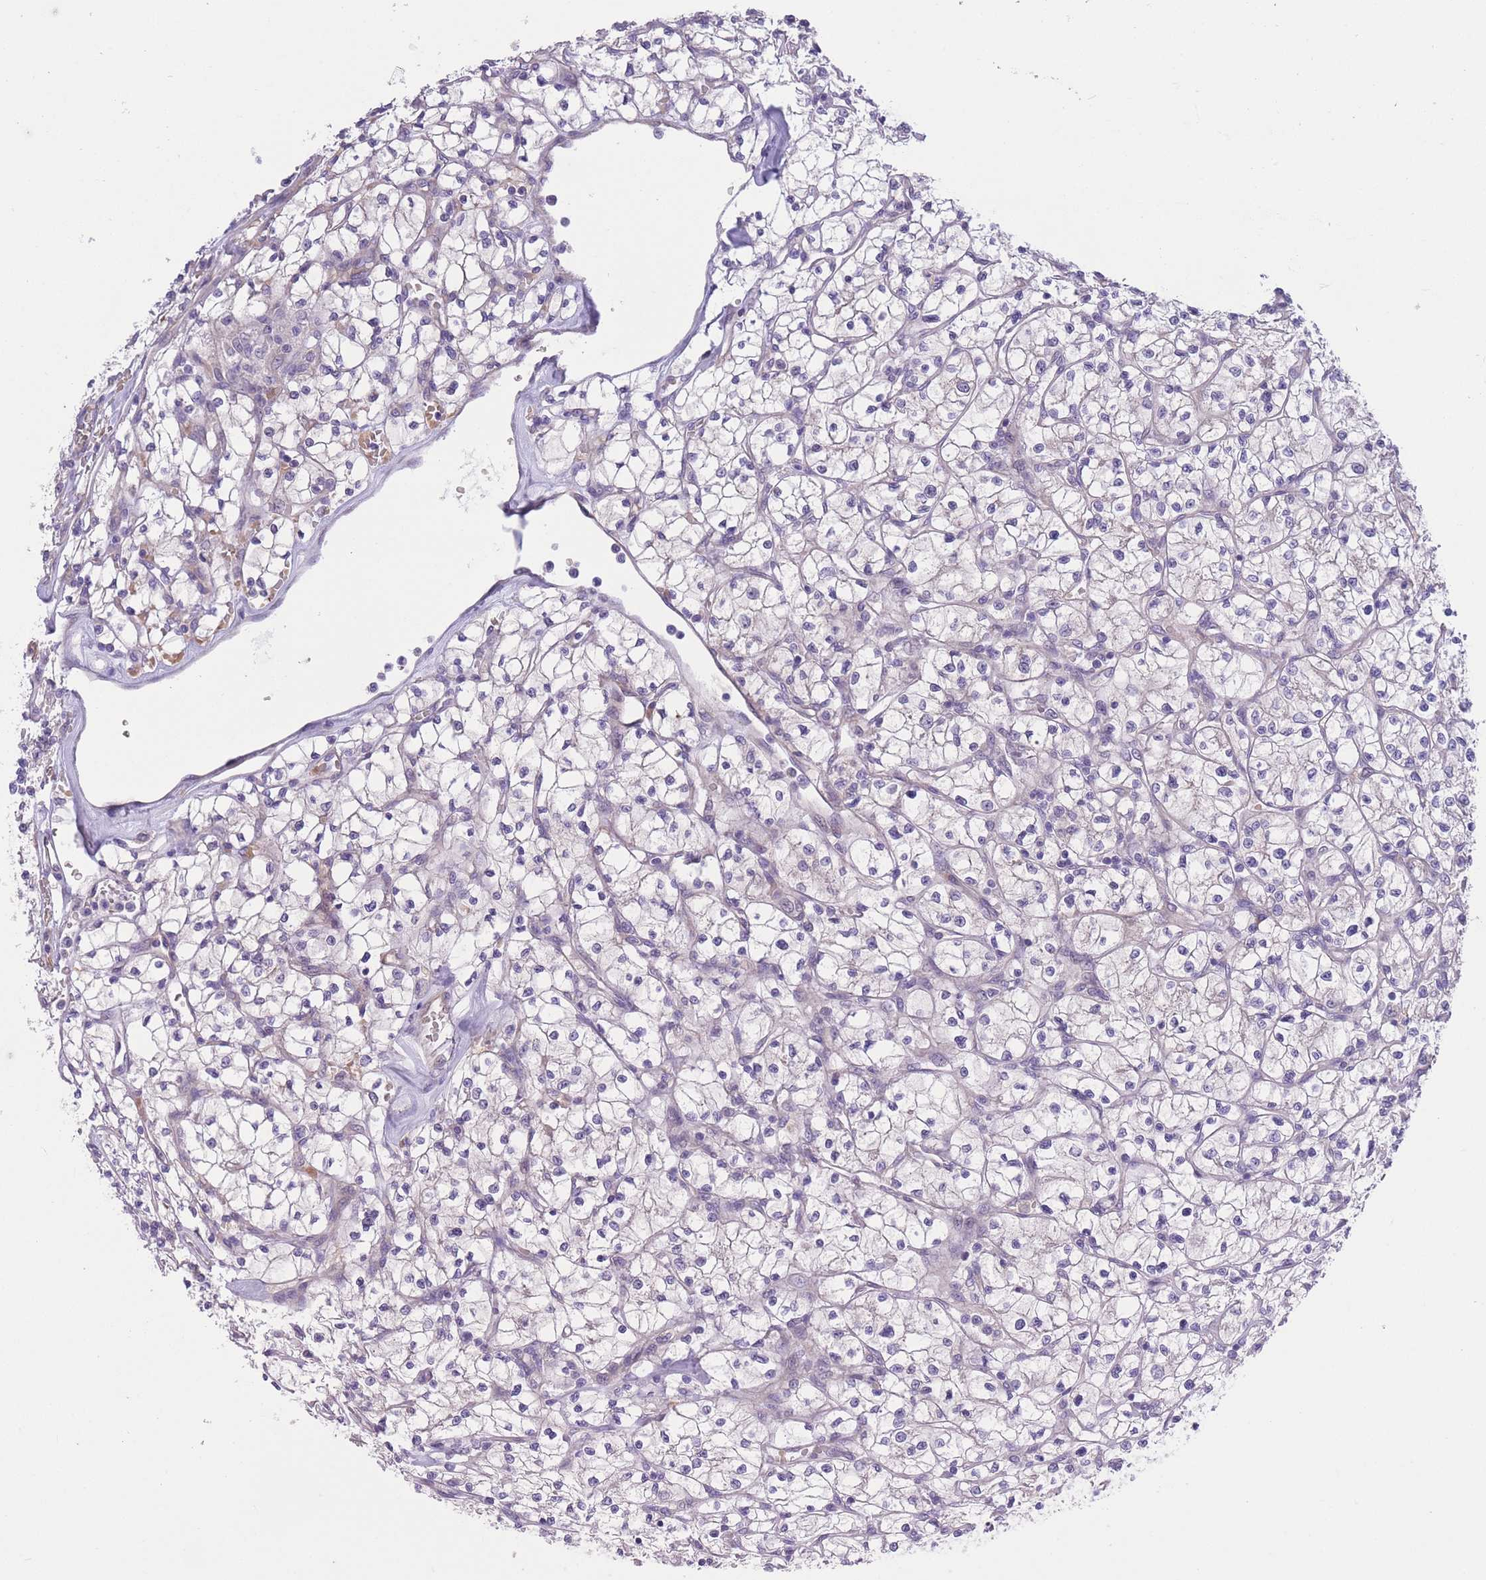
{"staining": {"intensity": "negative", "quantity": "none", "location": "none"}, "tissue": "renal cancer", "cell_type": "Tumor cells", "image_type": "cancer", "snomed": [{"axis": "morphology", "description": "Adenocarcinoma, NOS"}, {"axis": "topography", "description": "Kidney"}], "caption": "DAB immunohistochemical staining of human adenocarcinoma (renal) exhibits no significant expression in tumor cells.", "gene": "WWOX", "patient": {"sex": "female", "age": 64}}